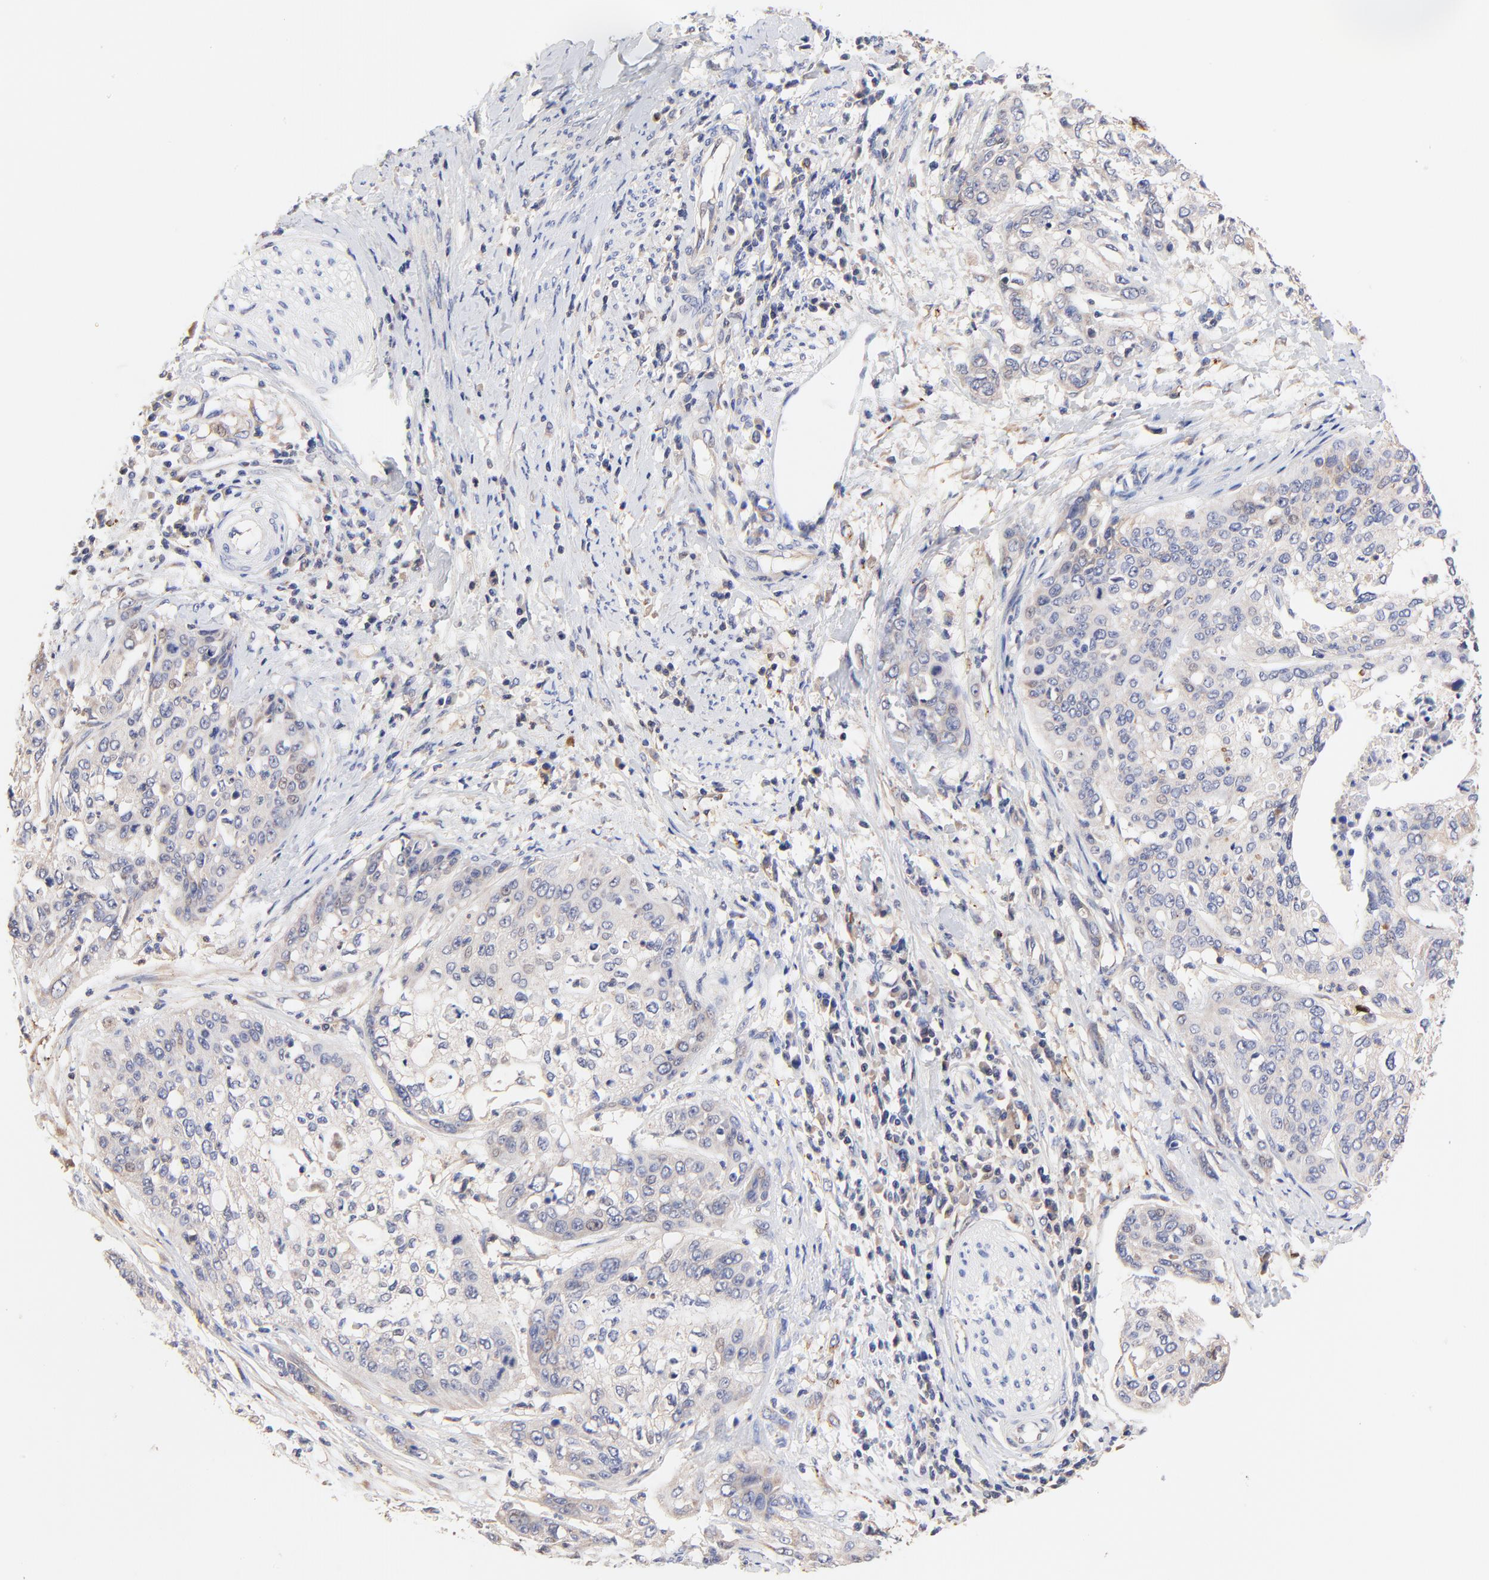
{"staining": {"intensity": "weak", "quantity": "<25%", "location": "cytoplasmic/membranous"}, "tissue": "cervical cancer", "cell_type": "Tumor cells", "image_type": "cancer", "snomed": [{"axis": "morphology", "description": "Squamous cell carcinoma, NOS"}, {"axis": "topography", "description": "Cervix"}], "caption": "This is an immunohistochemistry (IHC) image of cervical squamous cell carcinoma. There is no staining in tumor cells.", "gene": "PTK7", "patient": {"sex": "female", "age": 41}}